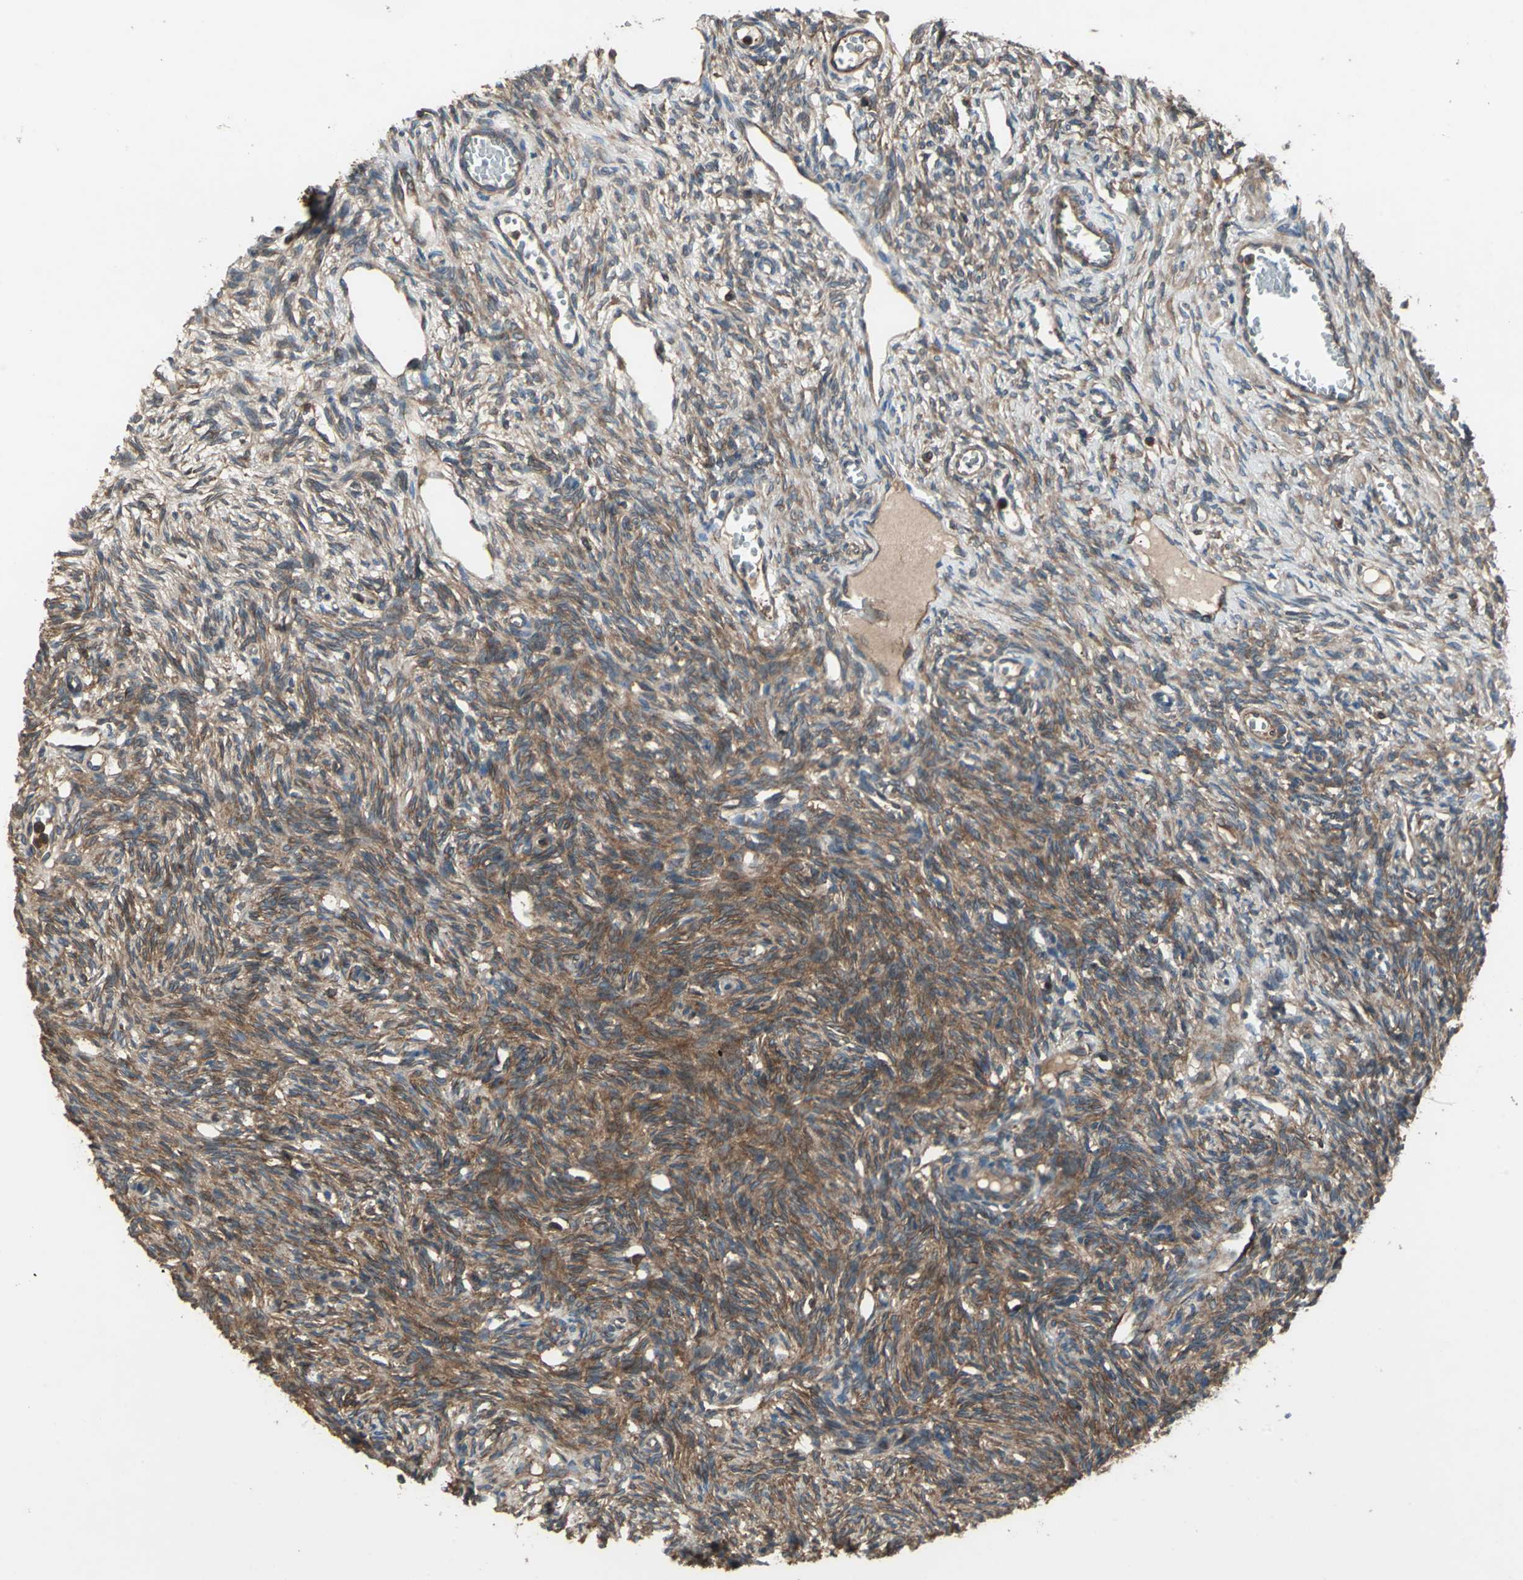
{"staining": {"intensity": "strong", "quantity": "25%-75%", "location": "cytoplasmic/membranous"}, "tissue": "ovary", "cell_type": "Ovarian stroma cells", "image_type": "normal", "snomed": [{"axis": "morphology", "description": "Normal tissue, NOS"}, {"axis": "topography", "description": "Ovary"}], "caption": "A brown stain highlights strong cytoplasmic/membranous positivity of a protein in ovarian stroma cells of normal ovary. The protein is shown in brown color, while the nuclei are stained blue.", "gene": "CAPN1", "patient": {"sex": "female", "age": 33}}